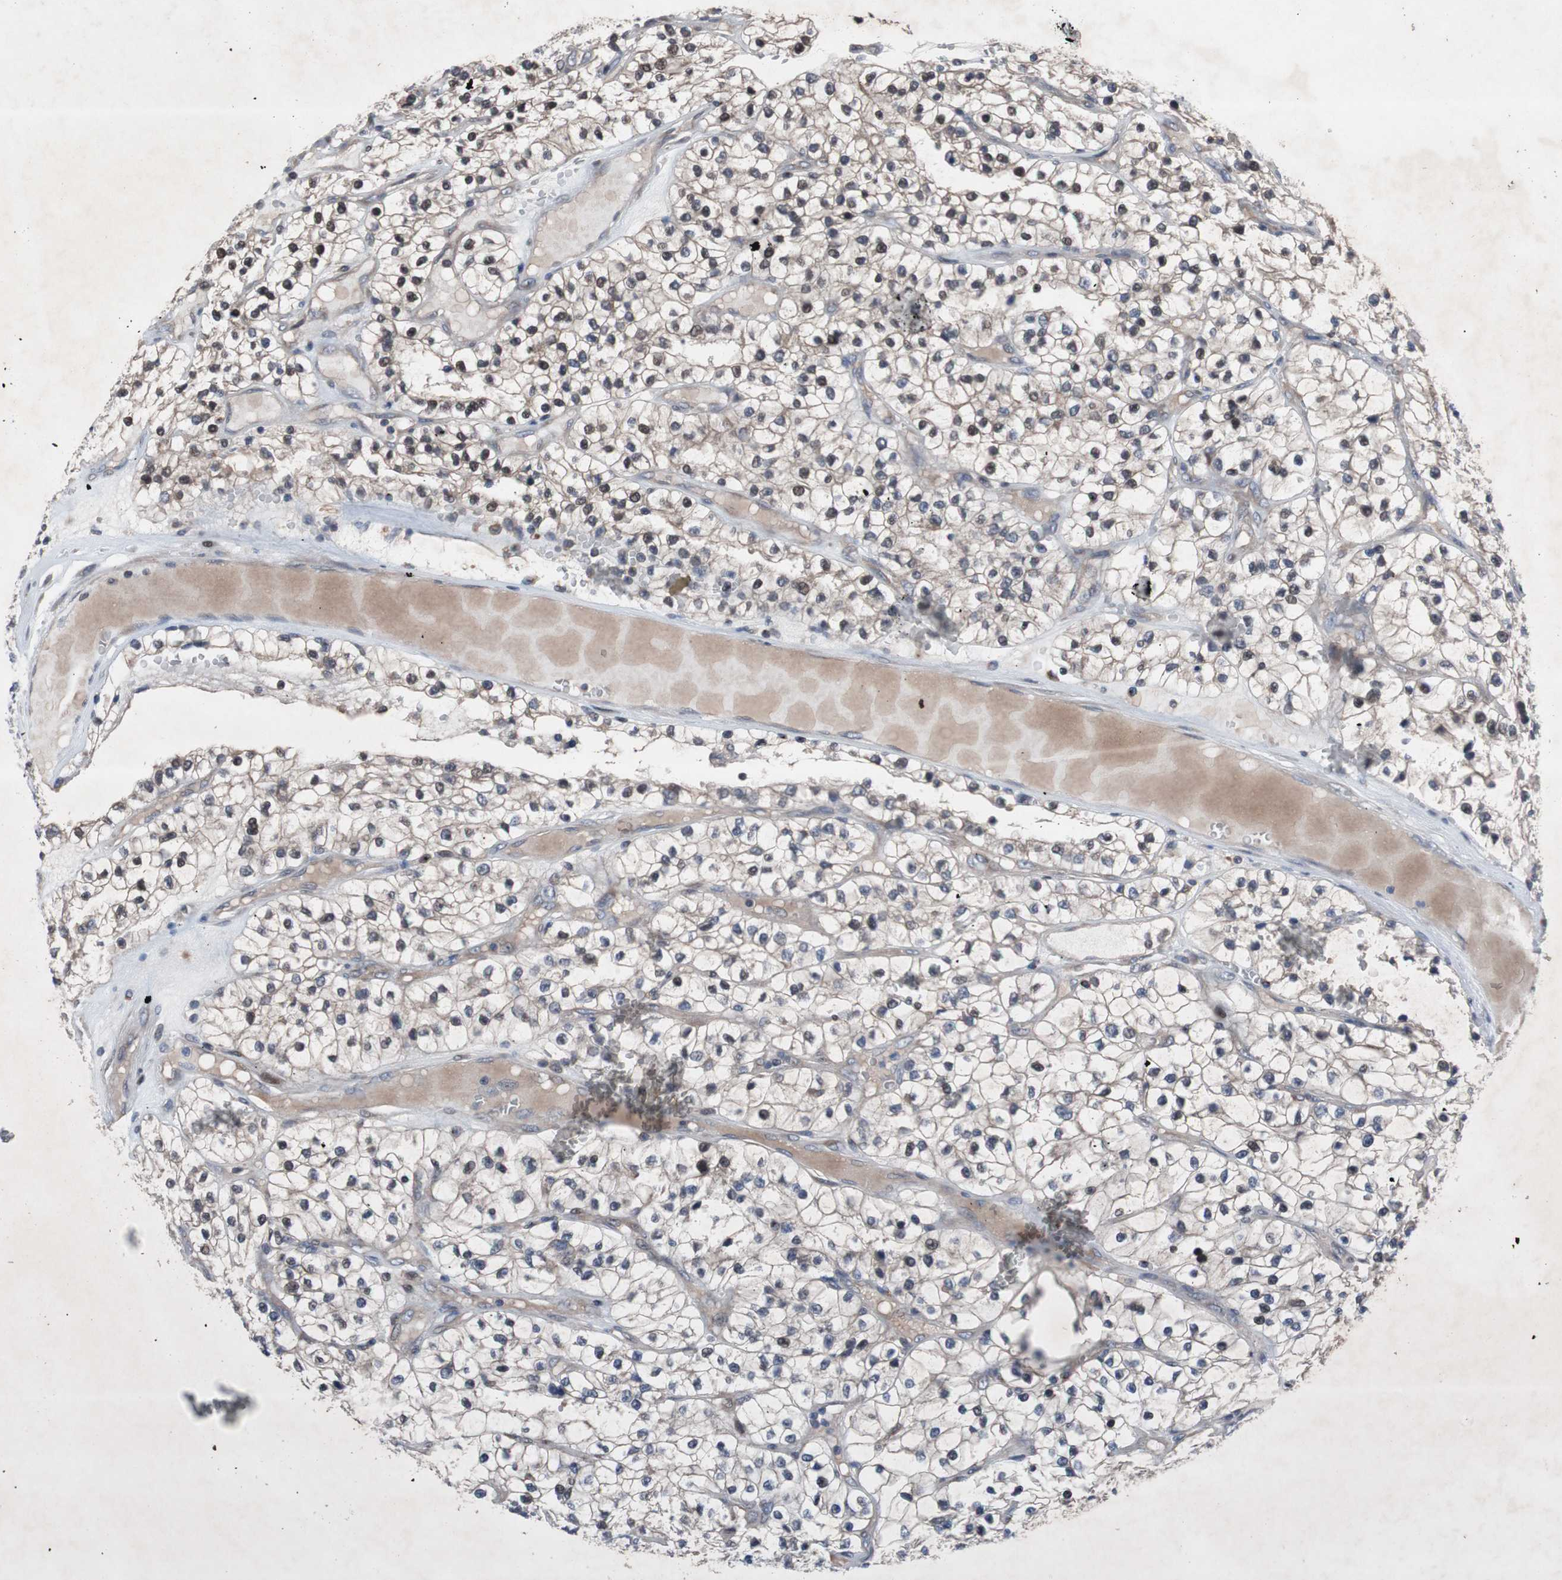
{"staining": {"intensity": "negative", "quantity": "none", "location": "none"}, "tissue": "renal cancer", "cell_type": "Tumor cells", "image_type": "cancer", "snomed": [{"axis": "morphology", "description": "Adenocarcinoma, NOS"}, {"axis": "topography", "description": "Kidney"}], "caption": "Micrograph shows no protein positivity in tumor cells of renal adenocarcinoma tissue.", "gene": "MUTYH", "patient": {"sex": "female", "age": 57}}